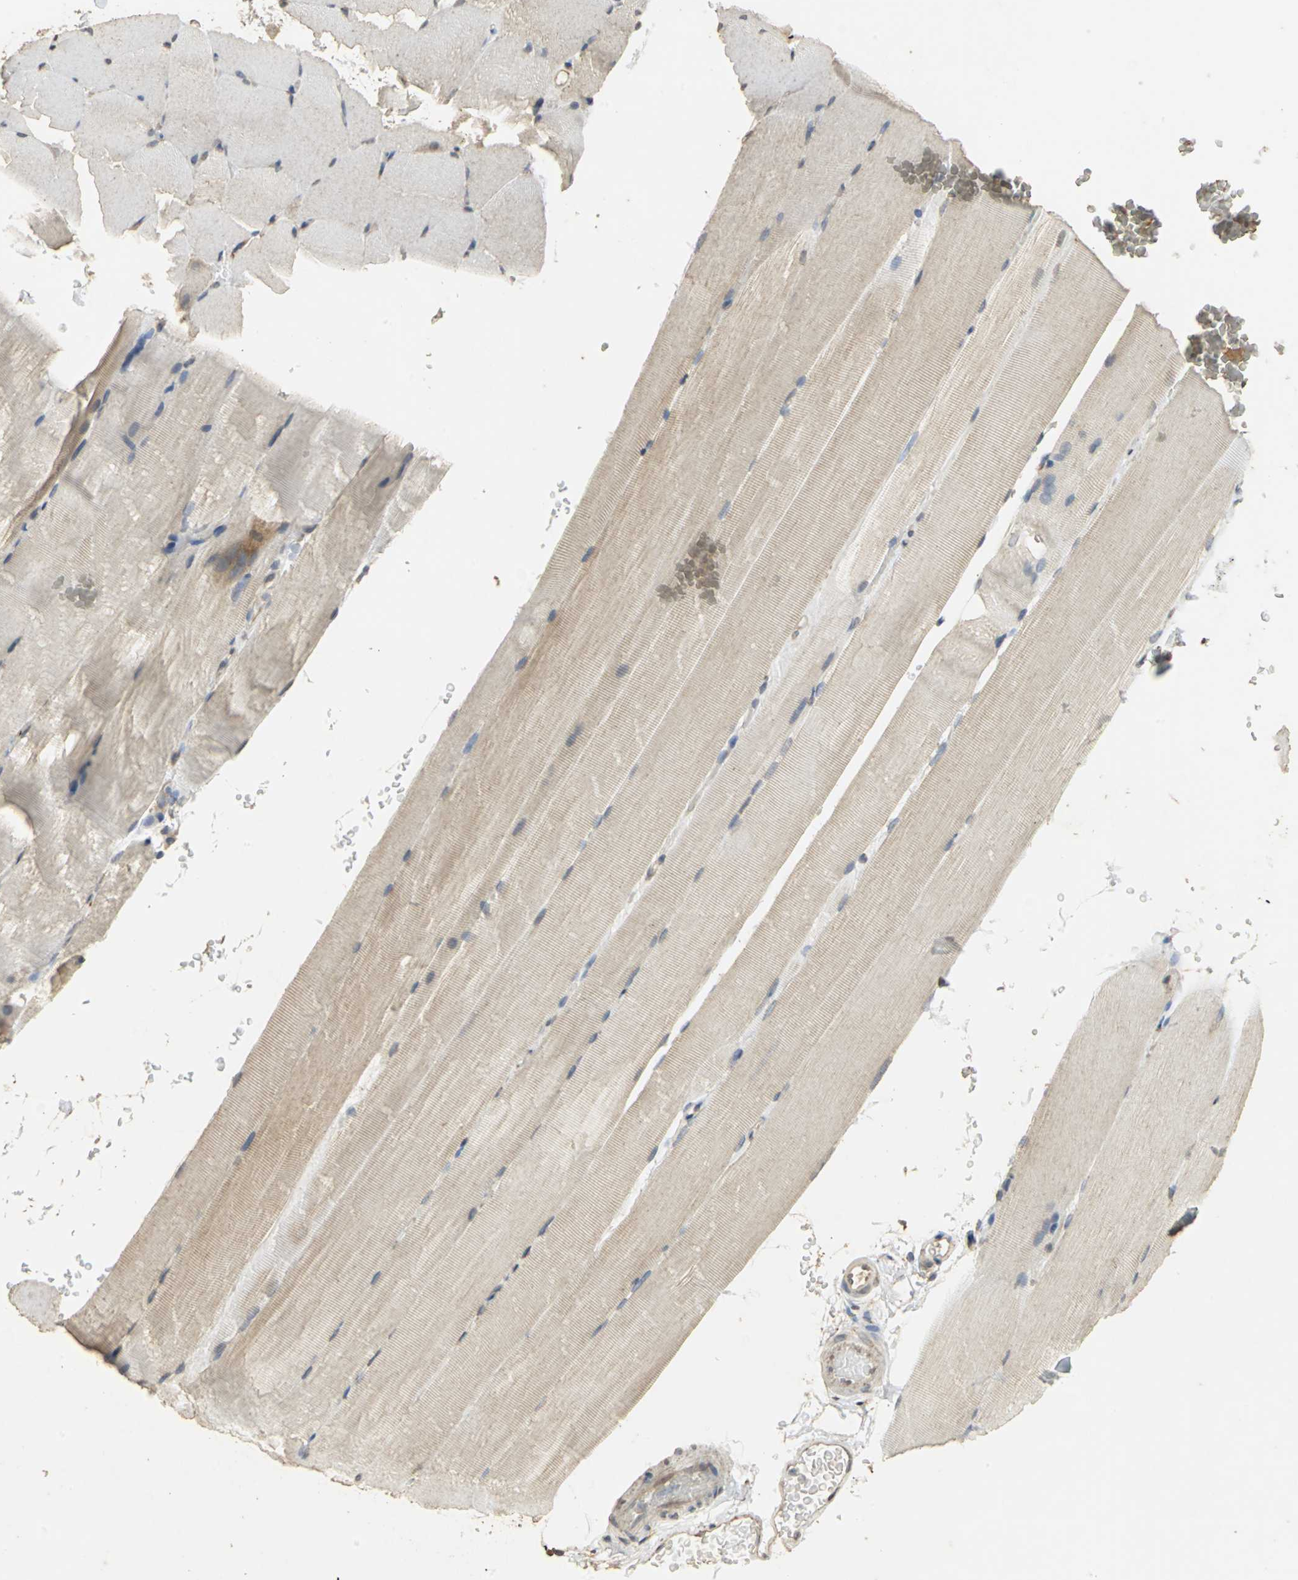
{"staining": {"intensity": "negative", "quantity": "none", "location": "none"}, "tissue": "skeletal muscle", "cell_type": "Myocytes", "image_type": "normal", "snomed": [{"axis": "morphology", "description": "Normal tissue, NOS"}, {"axis": "topography", "description": "Skeletal muscle"}, {"axis": "topography", "description": "Parathyroid gland"}], "caption": "This is an immunohistochemistry (IHC) micrograph of unremarkable skeletal muscle. There is no positivity in myocytes.", "gene": "ACSL4", "patient": {"sex": "female", "age": 37}}